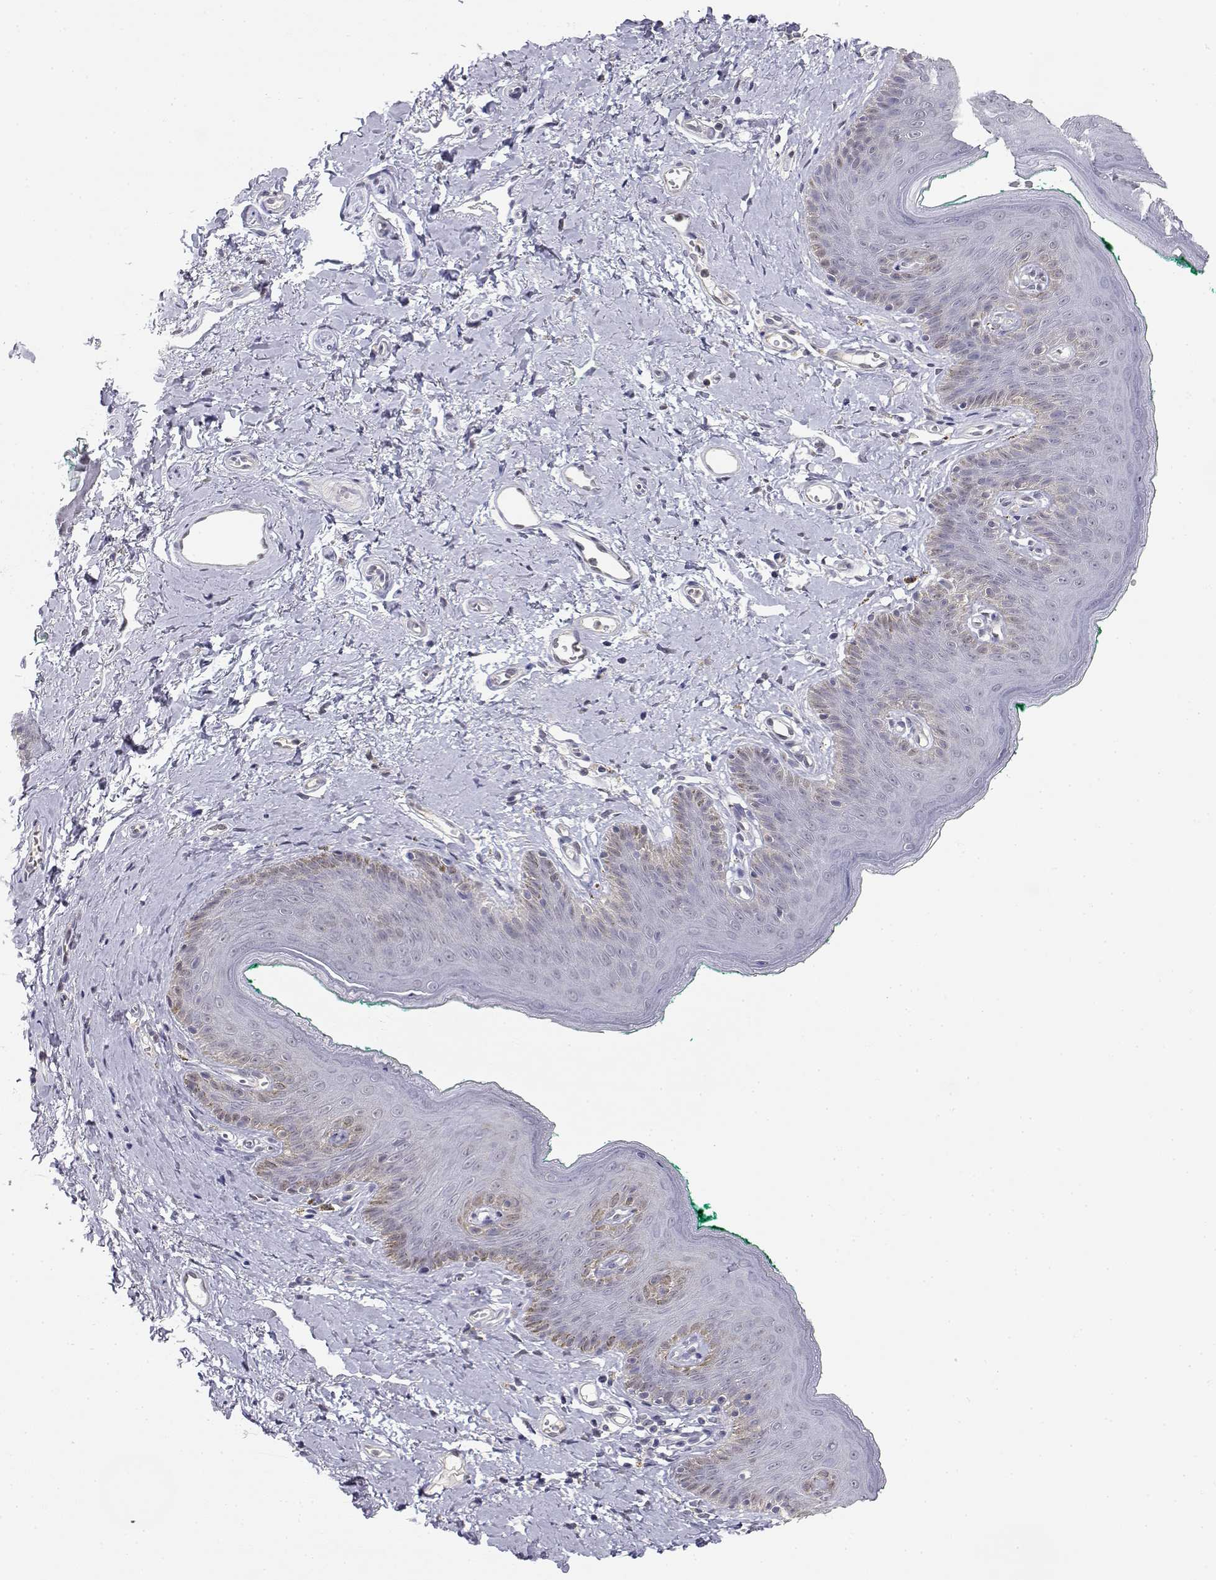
{"staining": {"intensity": "negative", "quantity": "none", "location": "none"}, "tissue": "skin", "cell_type": "Epidermal cells", "image_type": "normal", "snomed": [{"axis": "morphology", "description": "Normal tissue, NOS"}, {"axis": "topography", "description": "Vulva"}], "caption": "Human skin stained for a protein using IHC demonstrates no expression in epidermal cells.", "gene": "ADA", "patient": {"sex": "female", "age": 66}}